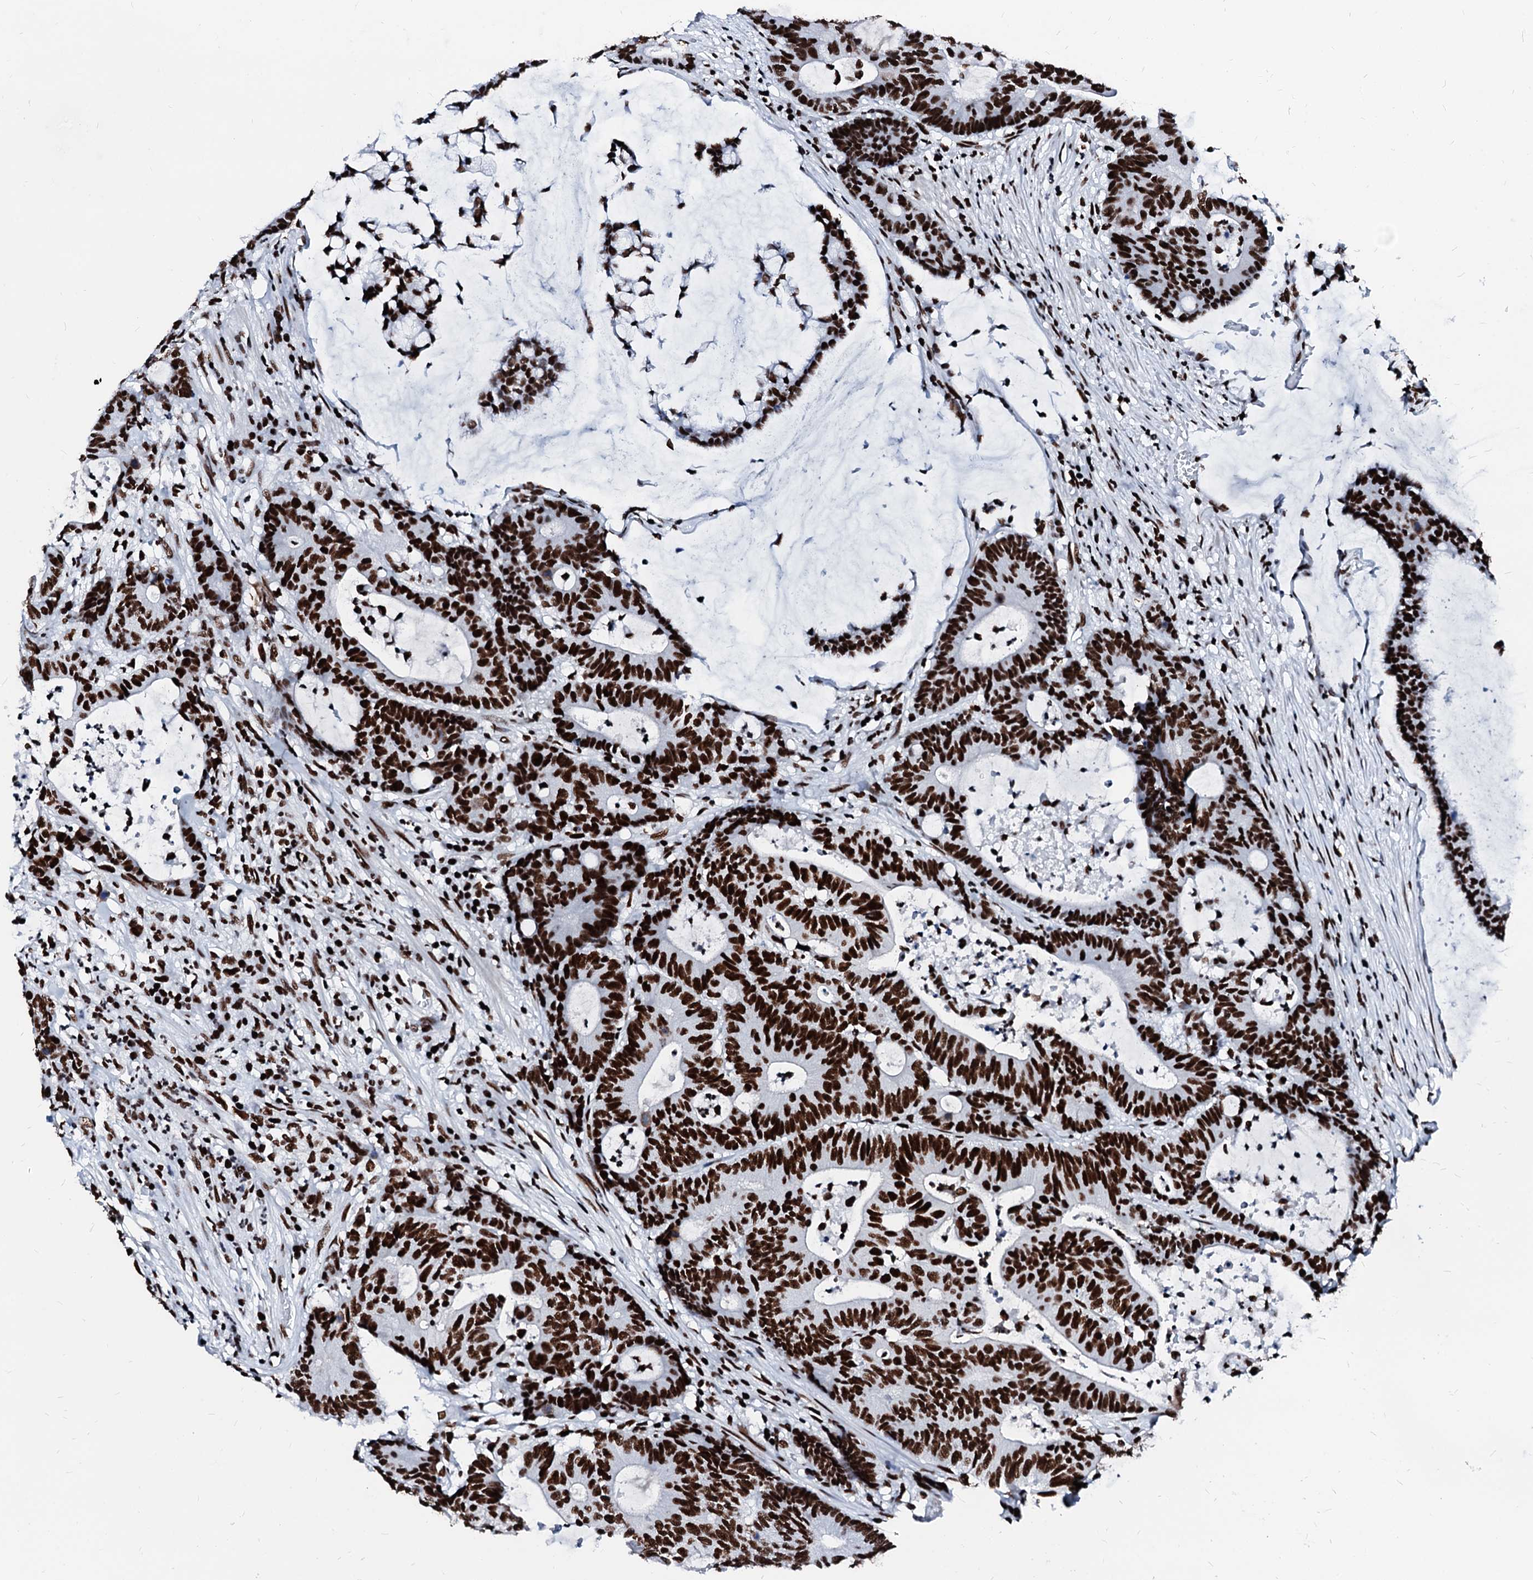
{"staining": {"intensity": "strong", "quantity": ">75%", "location": "nuclear"}, "tissue": "colorectal cancer", "cell_type": "Tumor cells", "image_type": "cancer", "snomed": [{"axis": "morphology", "description": "Adenocarcinoma, NOS"}, {"axis": "topography", "description": "Colon"}], "caption": "Immunohistochemistry of human colorectal cancer (adenocarcinoma) displays high levels of strong nuclear expression in approximately >75% of tumor cells.", "gene": "RALY", "patient": {"sex": "female", "age": 84}}